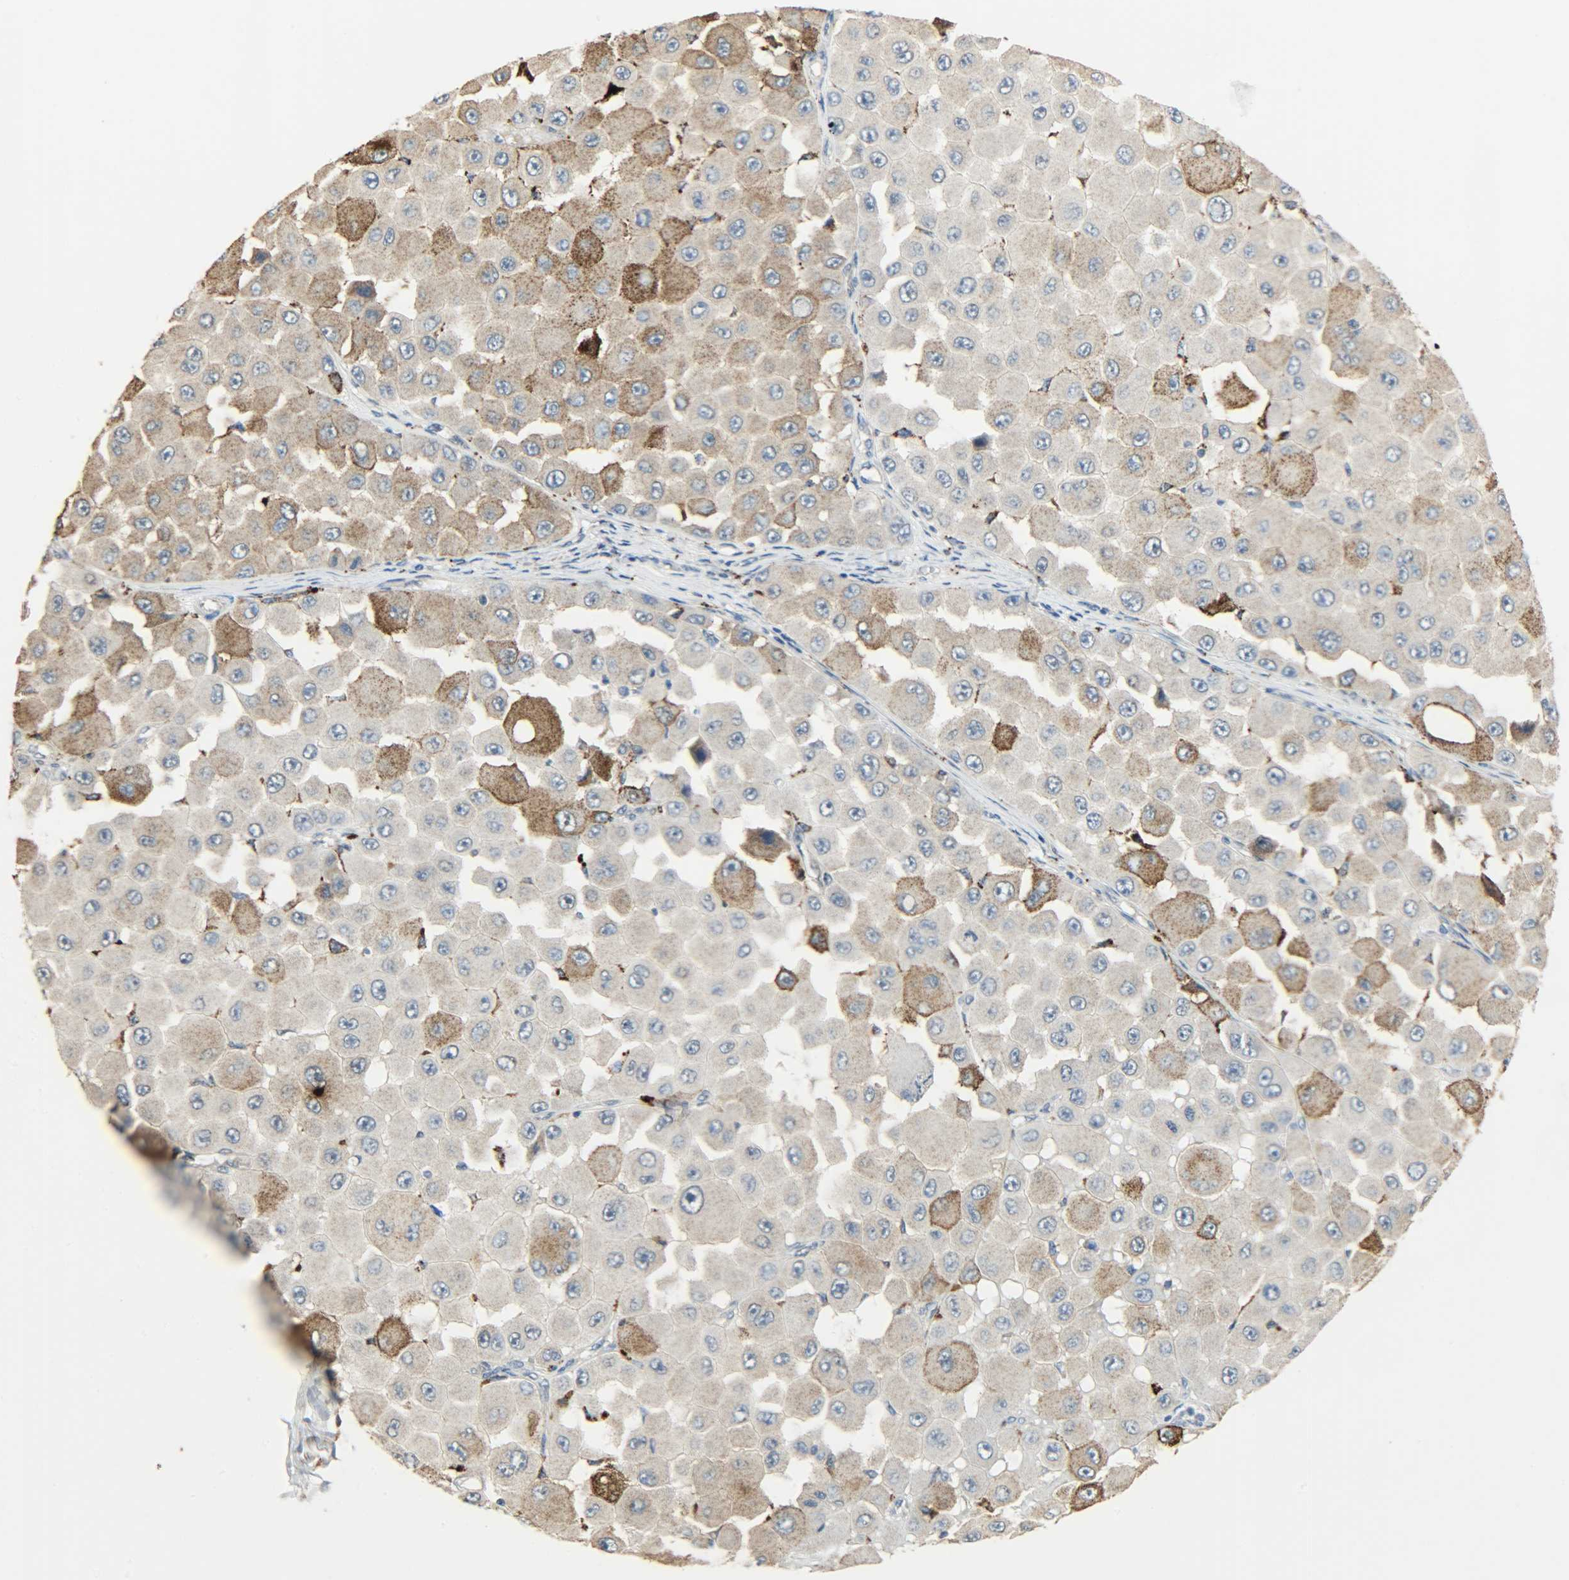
{"staining": {"intensity": "moderate", "quantity": "25%-75%", "location": "cytoplasmic/membranous"}, "tissue": "melanoma", "cell_type": "Tumor cells", "image_type": "cancer", "snomed": [{"axis": "morphology", "description": "Malignant melanoma, NOS"}, {"axis": "topography", "description": "Skin"}], "caption": "The image shows a brown stain indicating the presence of a protein in the cytoplasmic/membranous of tumor cells in melanoma.", "gene": "GIT2", "patient": {"sex": "female", "age": 81}}